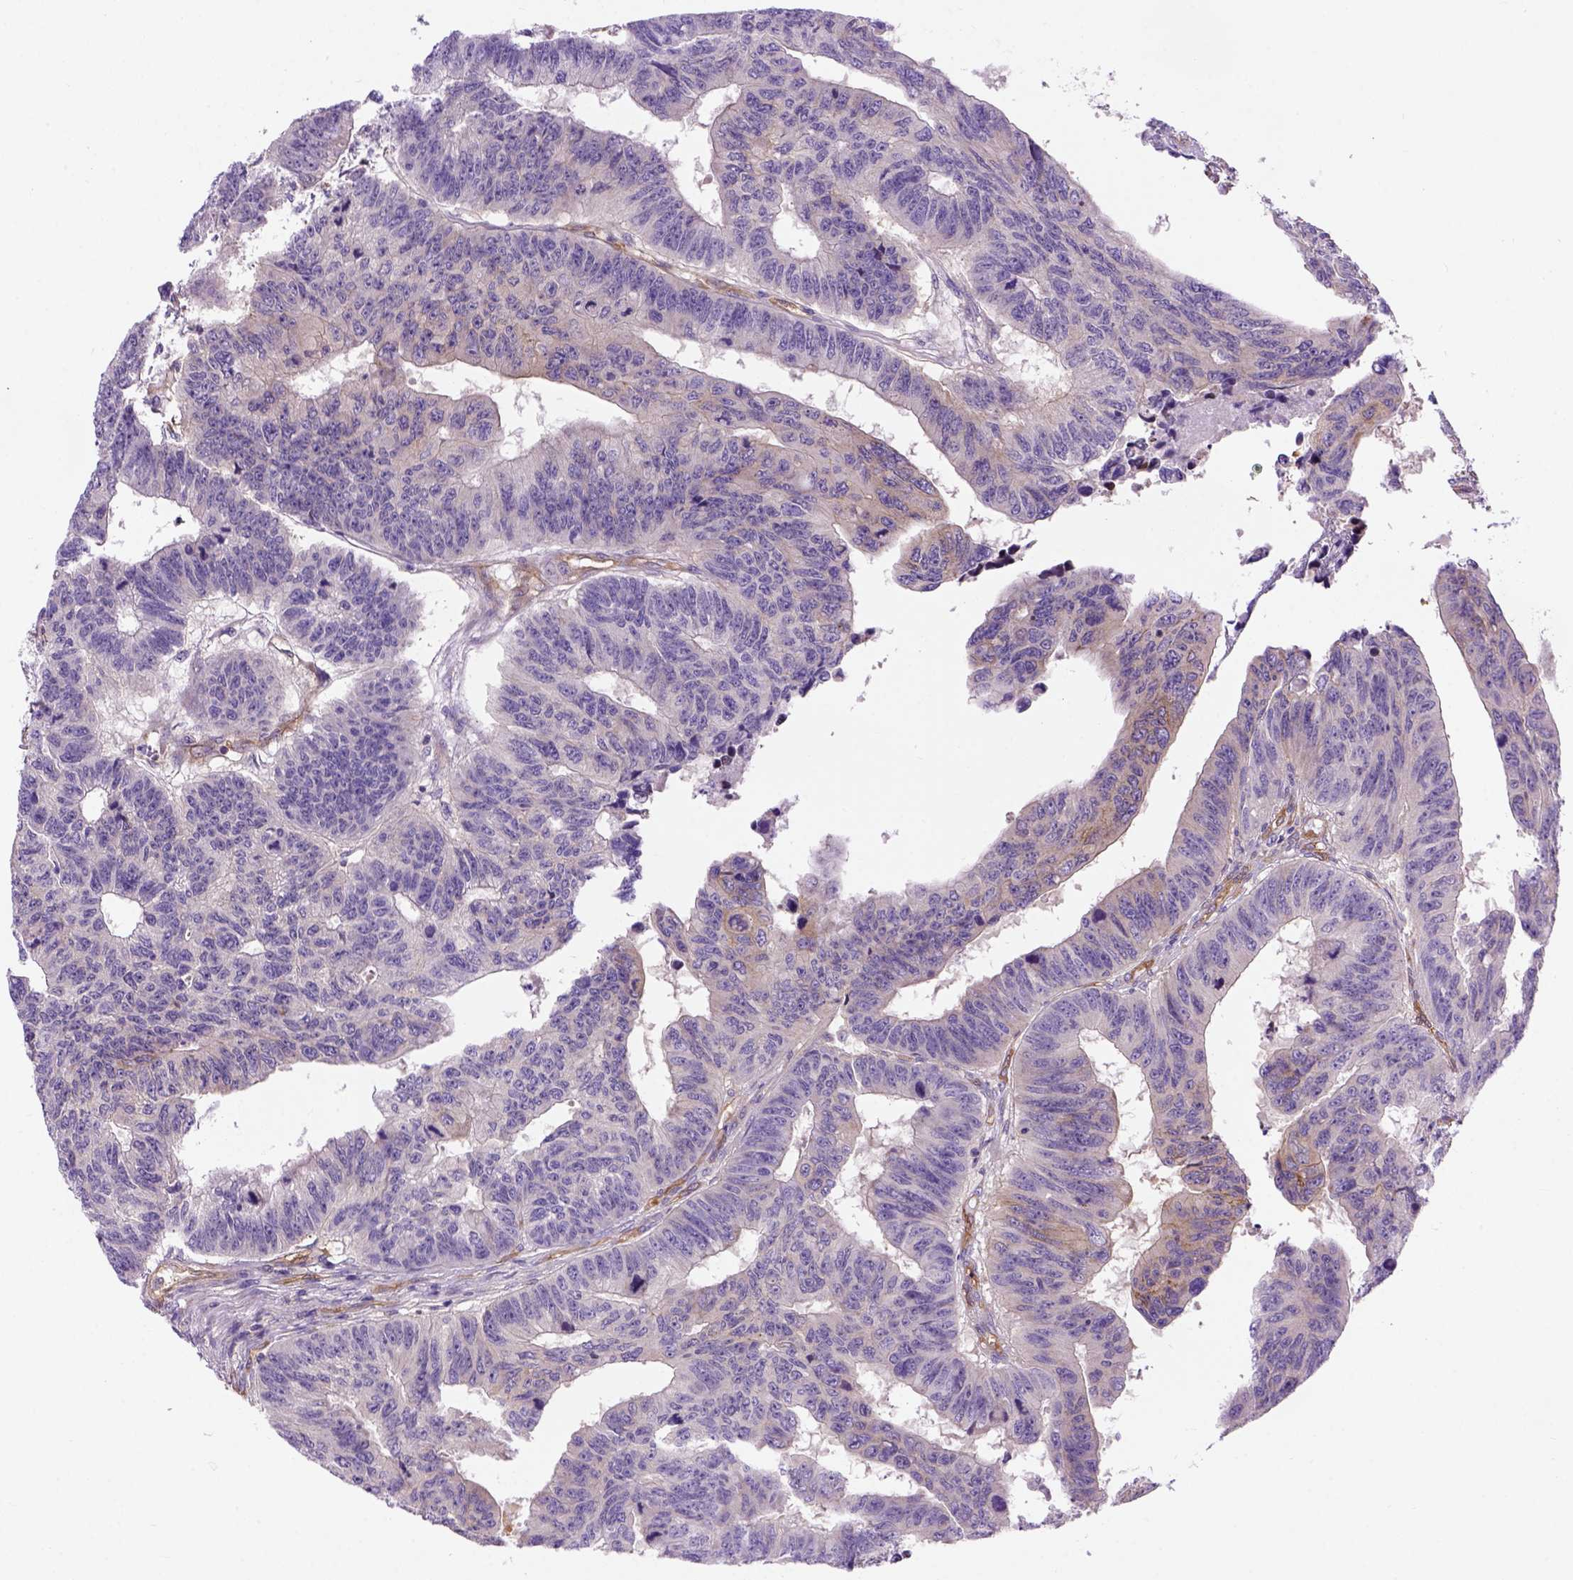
{"staining": {"intensity": "weak", "quantity": "<25%", "location": "cytoplasmic/membranous"}, "tissue": "colorectal cancer", "cell_type": "Tumor cells", "image_type": "cancer", "snomed": [{"axis": "morphology", "description": "Adenocarcinoma, NOS"}, {"axis": "topography", "description": "Rectum"}], "caption": "Adenocarcinoma (colorectal) was stained to show a protein in brown. There is no significant staining in tumor cells.", "gene": "CASKIN2", "patient": {"sex": "female", "age": 85}}